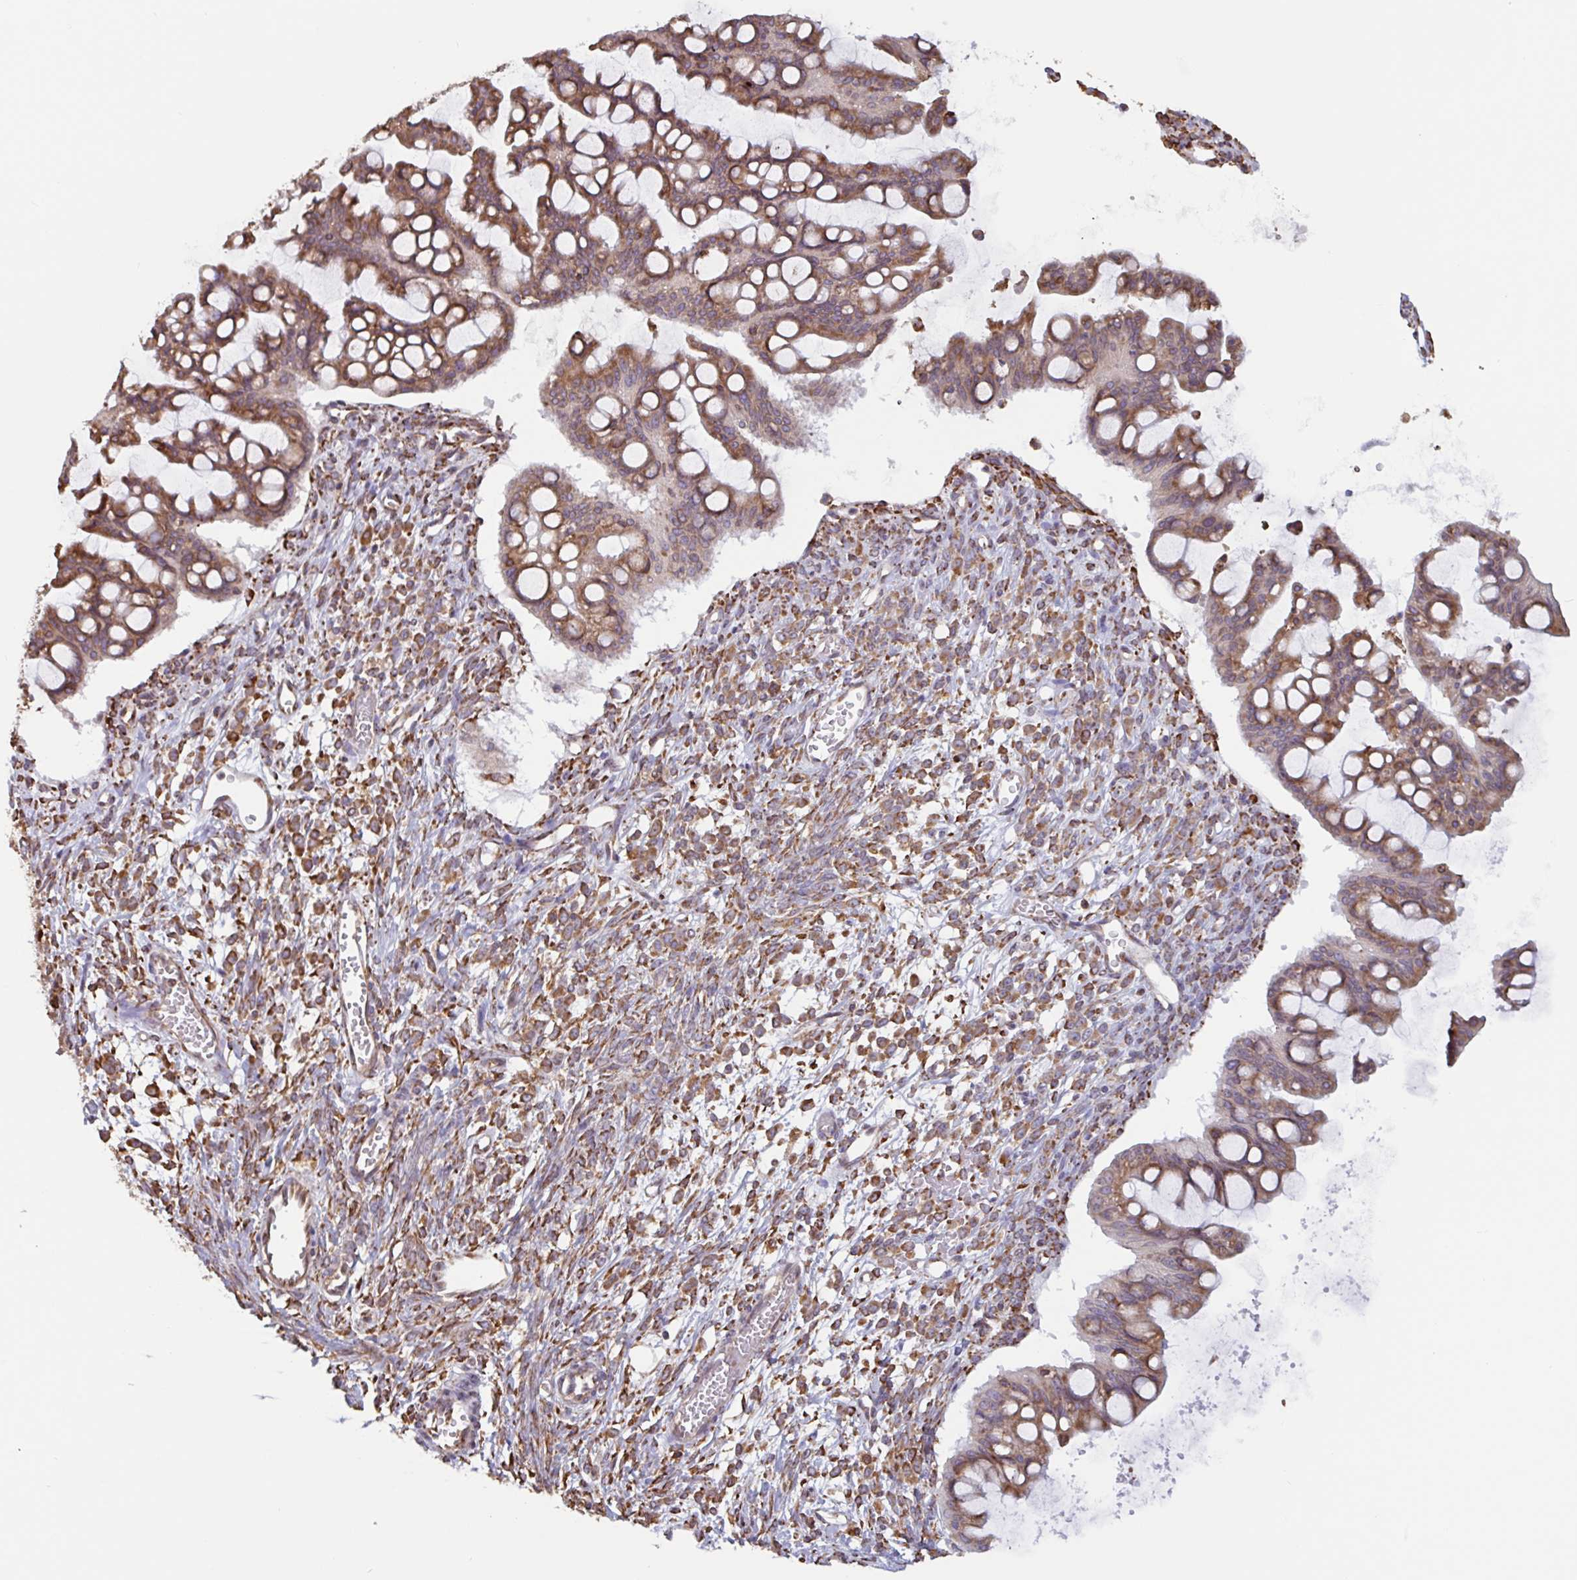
{"staining": {"intensity": "moderate", "quantity": ">75%", "location": "cytoplasmic/membranous"}, "tissue": "ovarian cancer", "cell_type": "Tumor cells", "image_type": "cancer", "snomed": [{"axis": "morphology", "description": "Cystadenocarcinoma, mucinous, NOS"}, {"axis": "topography", "description": "Ovary"}], "caption": "This micrograph exhibits ovarian cancer (mucinous cystadenocarcinoma) stained with immunohistochemistry to label a protein in brown. The cytoplasmic/membranous of tumor cells show moderate positivity for the protein. Nuclei are counter-stained blue.", "gene": "DOK4", "patient": {"sex": "female", "age": 73}}